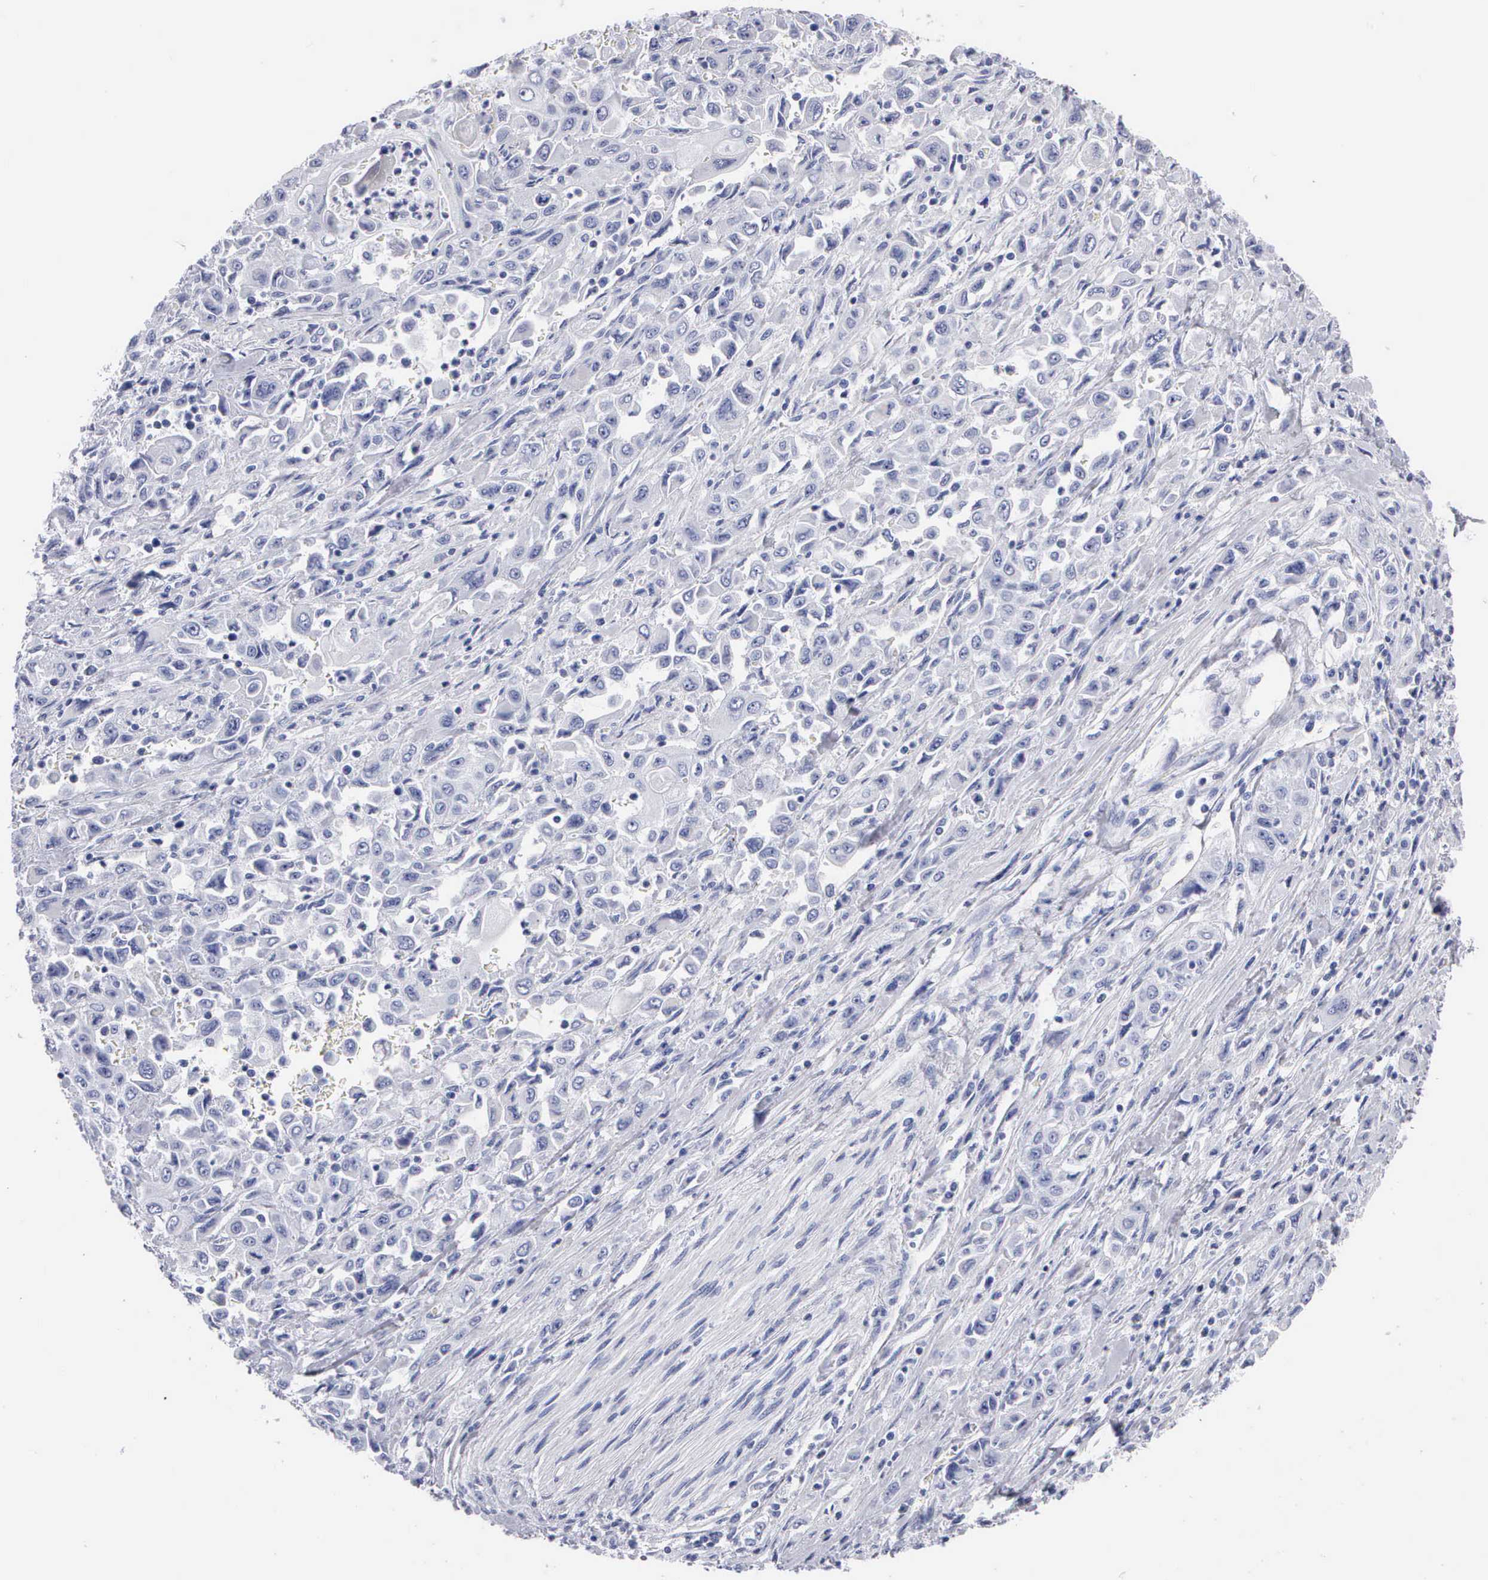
{"staining": {"intensity": "negative", "quantity": "none", "location": "none"}, "tissue": "pancreatic cancer", "cell_type": "Tumor cells", "image_type": "cancer", "snomed": [{"axis": "morphology", "description": "Adenocarcinoma, NOS"}, {"axis": "topography", "description": "Pancreas"}], "caption": "Tumor cells show no significant protein staining in pancreatic adenocarcinoma.", "gene": "CYP19A1", "patient": {"sex": "male", "age": 70}}